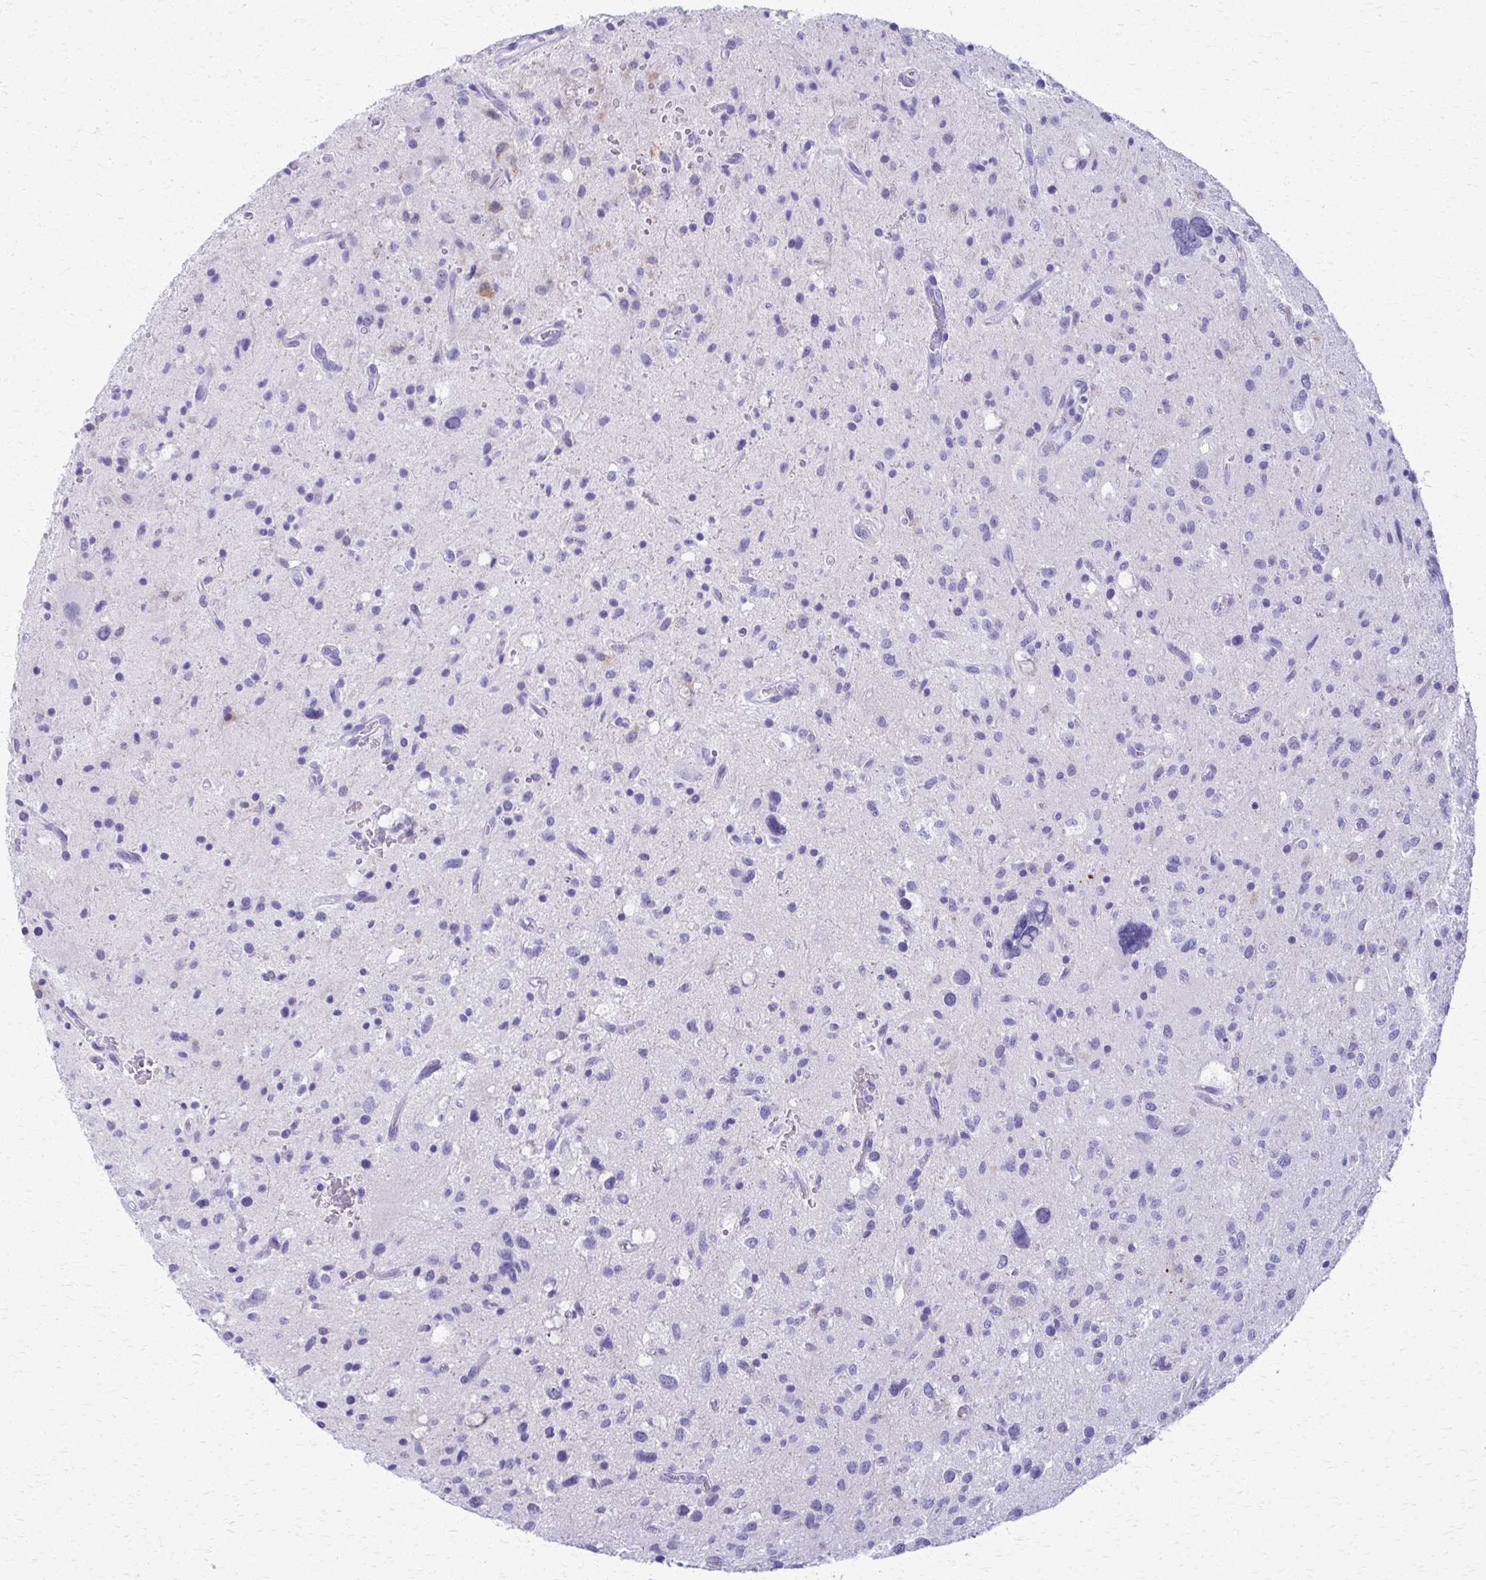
{"staining": {"intensity": "negative", "quantity": "none", "location": "none"}, "tissue": "glioma", "cell_type": "Tumor cells", "image_type": "cancer", "snomed": [{"axis": "morphology", "description": "Glioma, malignant, Low grade"}, {"axis": "topography", "description": "Brain"}], "caption": "IHC photomicrograph of neoplastic tissue: glioma stained with DAB reveals no significant protein positivity in tumor cells. Brightfield microscopy of IHC stained with DAB (3,3'-diaminobenzidine) (brown) and hematoxylin (blue), captured at high magnification.", "gene": "ACSM2B", "patient": {"sex": "female", "age": 58}}